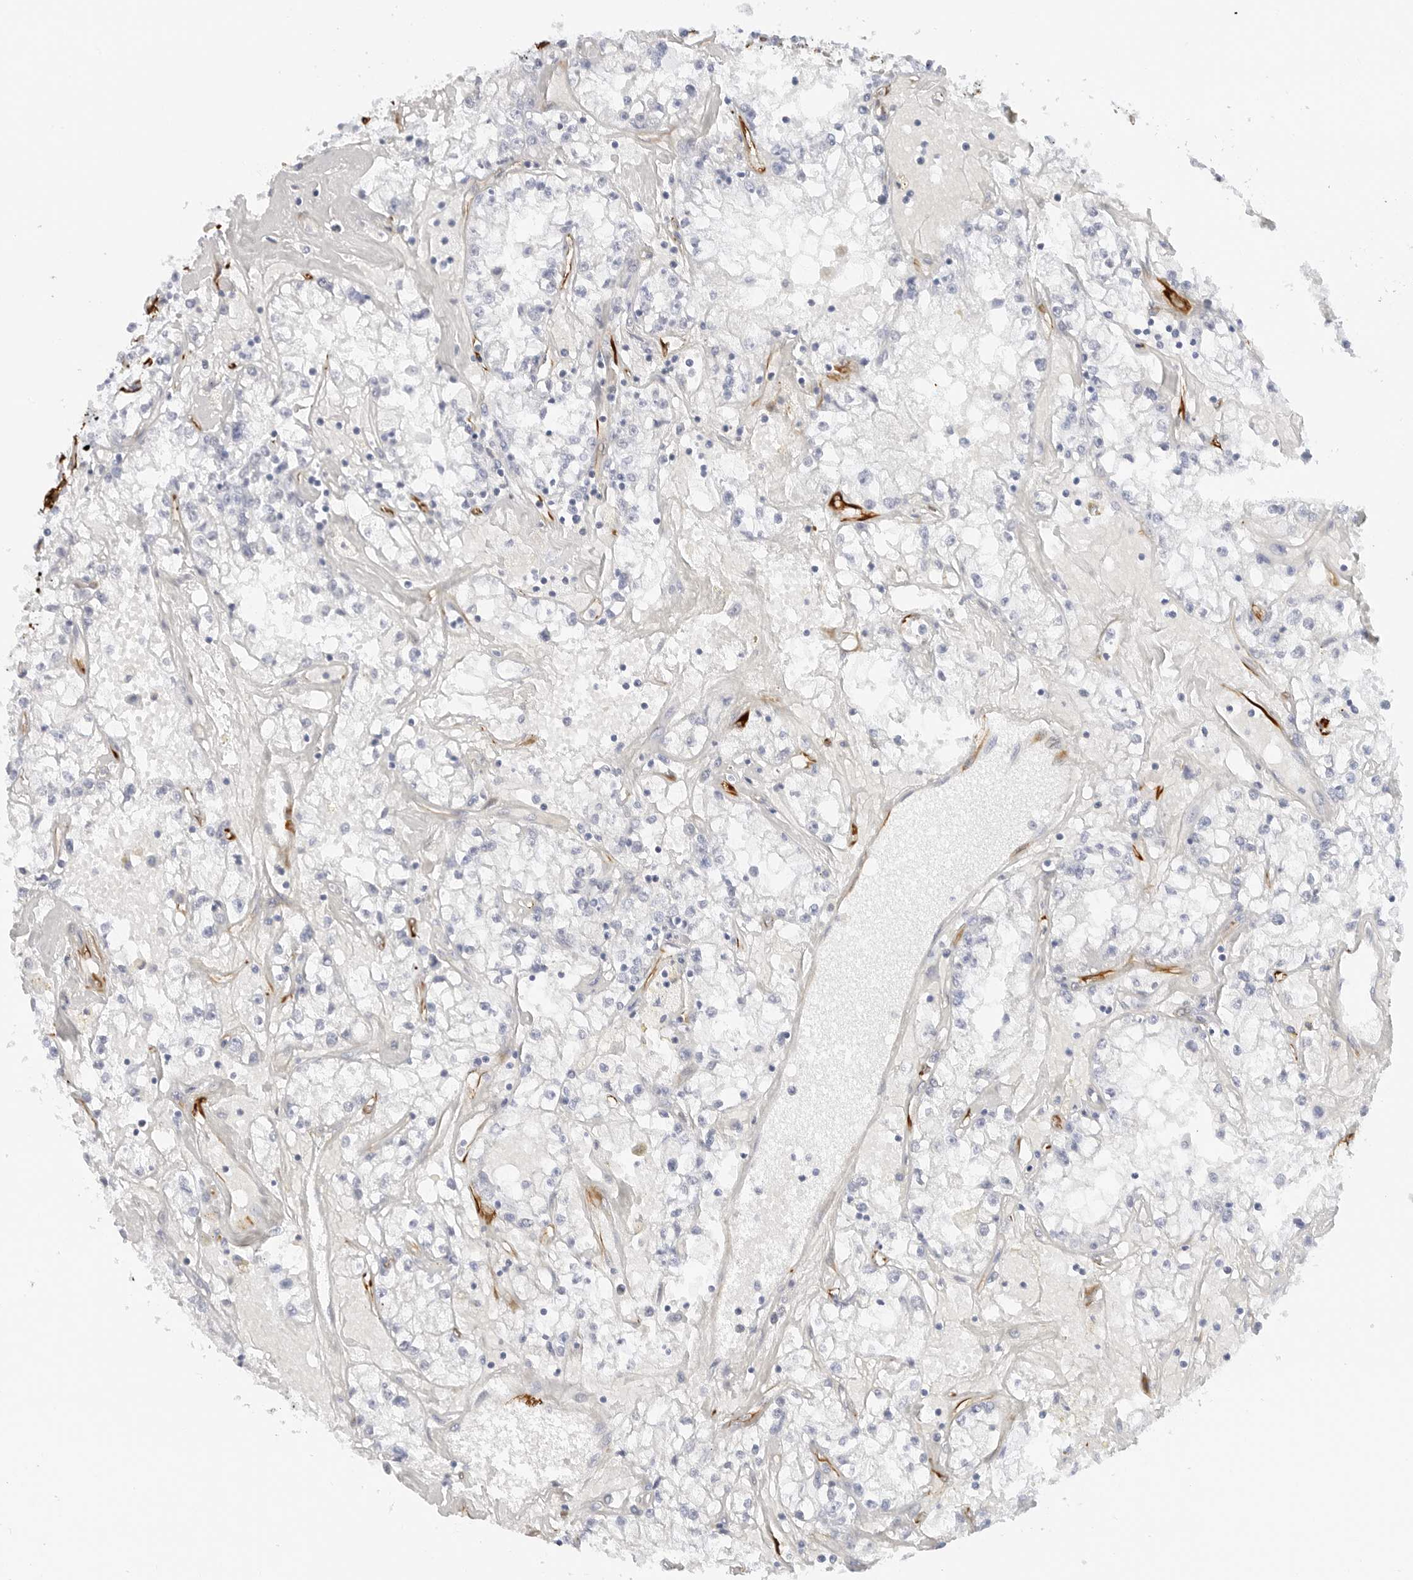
{"staining": {"intensity": "negative", "quantity": "none", "location": "none"}, "tissue": "renal cancer", "cell_type": "Tumor cells", "image_type": "cancer", "snomed": [{"axis": "morphology", "description": "Adenocarcinoma, NOS"}, {"axis": "topography", "description": "Kidney"}], "caption": "A micrograph of renal cancer stained for a protein demonstrates no brown staining in tumor cells.", "gene": "NES", "patient": {"sex": "male", "age": 56}}